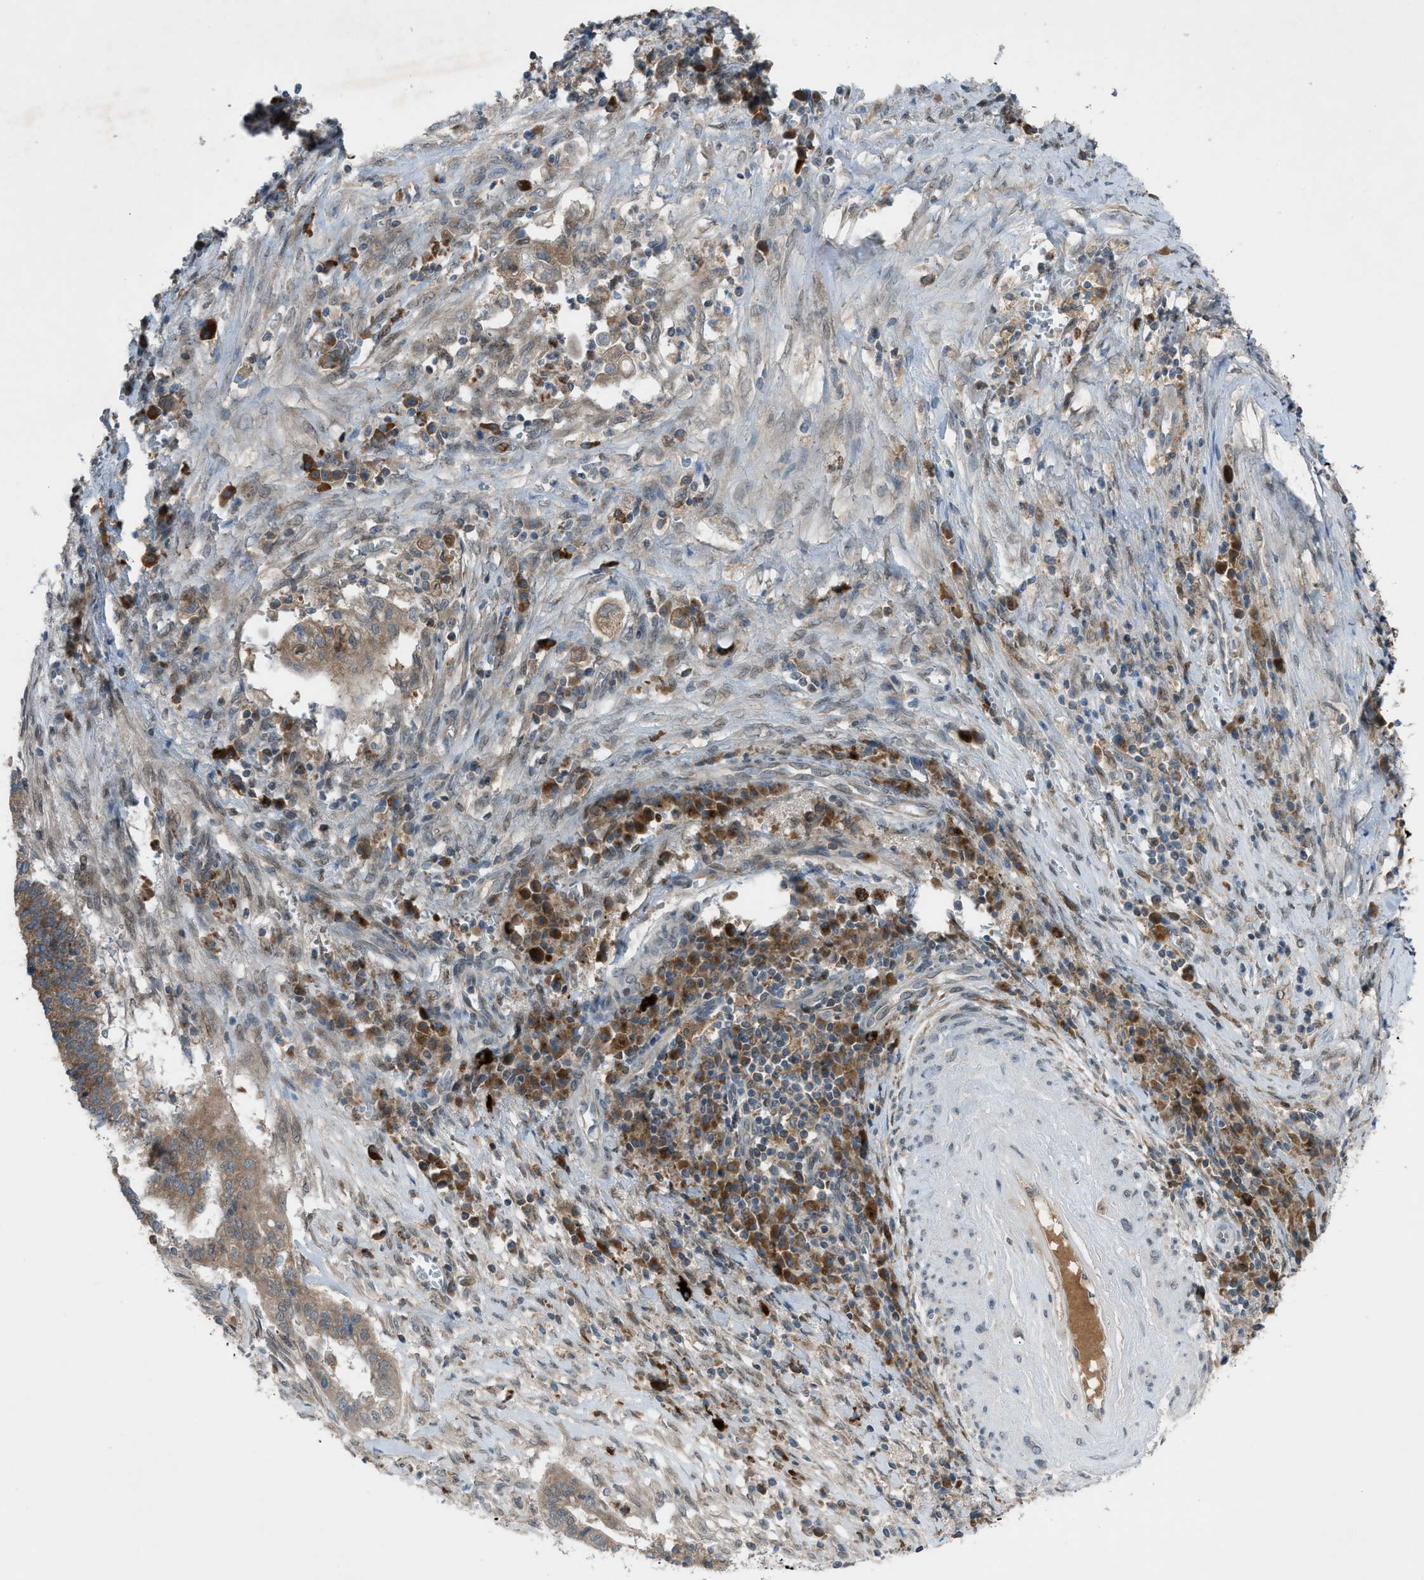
{"staining": {"intensity": "moderate", "quantity": ">75%", "location": "cytoplasmic/membranous"}, "tissue": "cervical cancer", "cell_type": "Tumor cells", "image_type": "cancer", "snomed": [{"axis": "morphology", "description": "Adenocarcinoma, NOS"}, {"axis": "topography", "description": "Cervix"}], "caption": "This micrograph shows immunohistochemistry staining of cervical adenocarcinoma, with medium moderate cytoplasmic/membranous expression in approximately >75% of tumor cells.", "gene": "DYRK1A", "patient": {"sex": "female", "age": 44}}